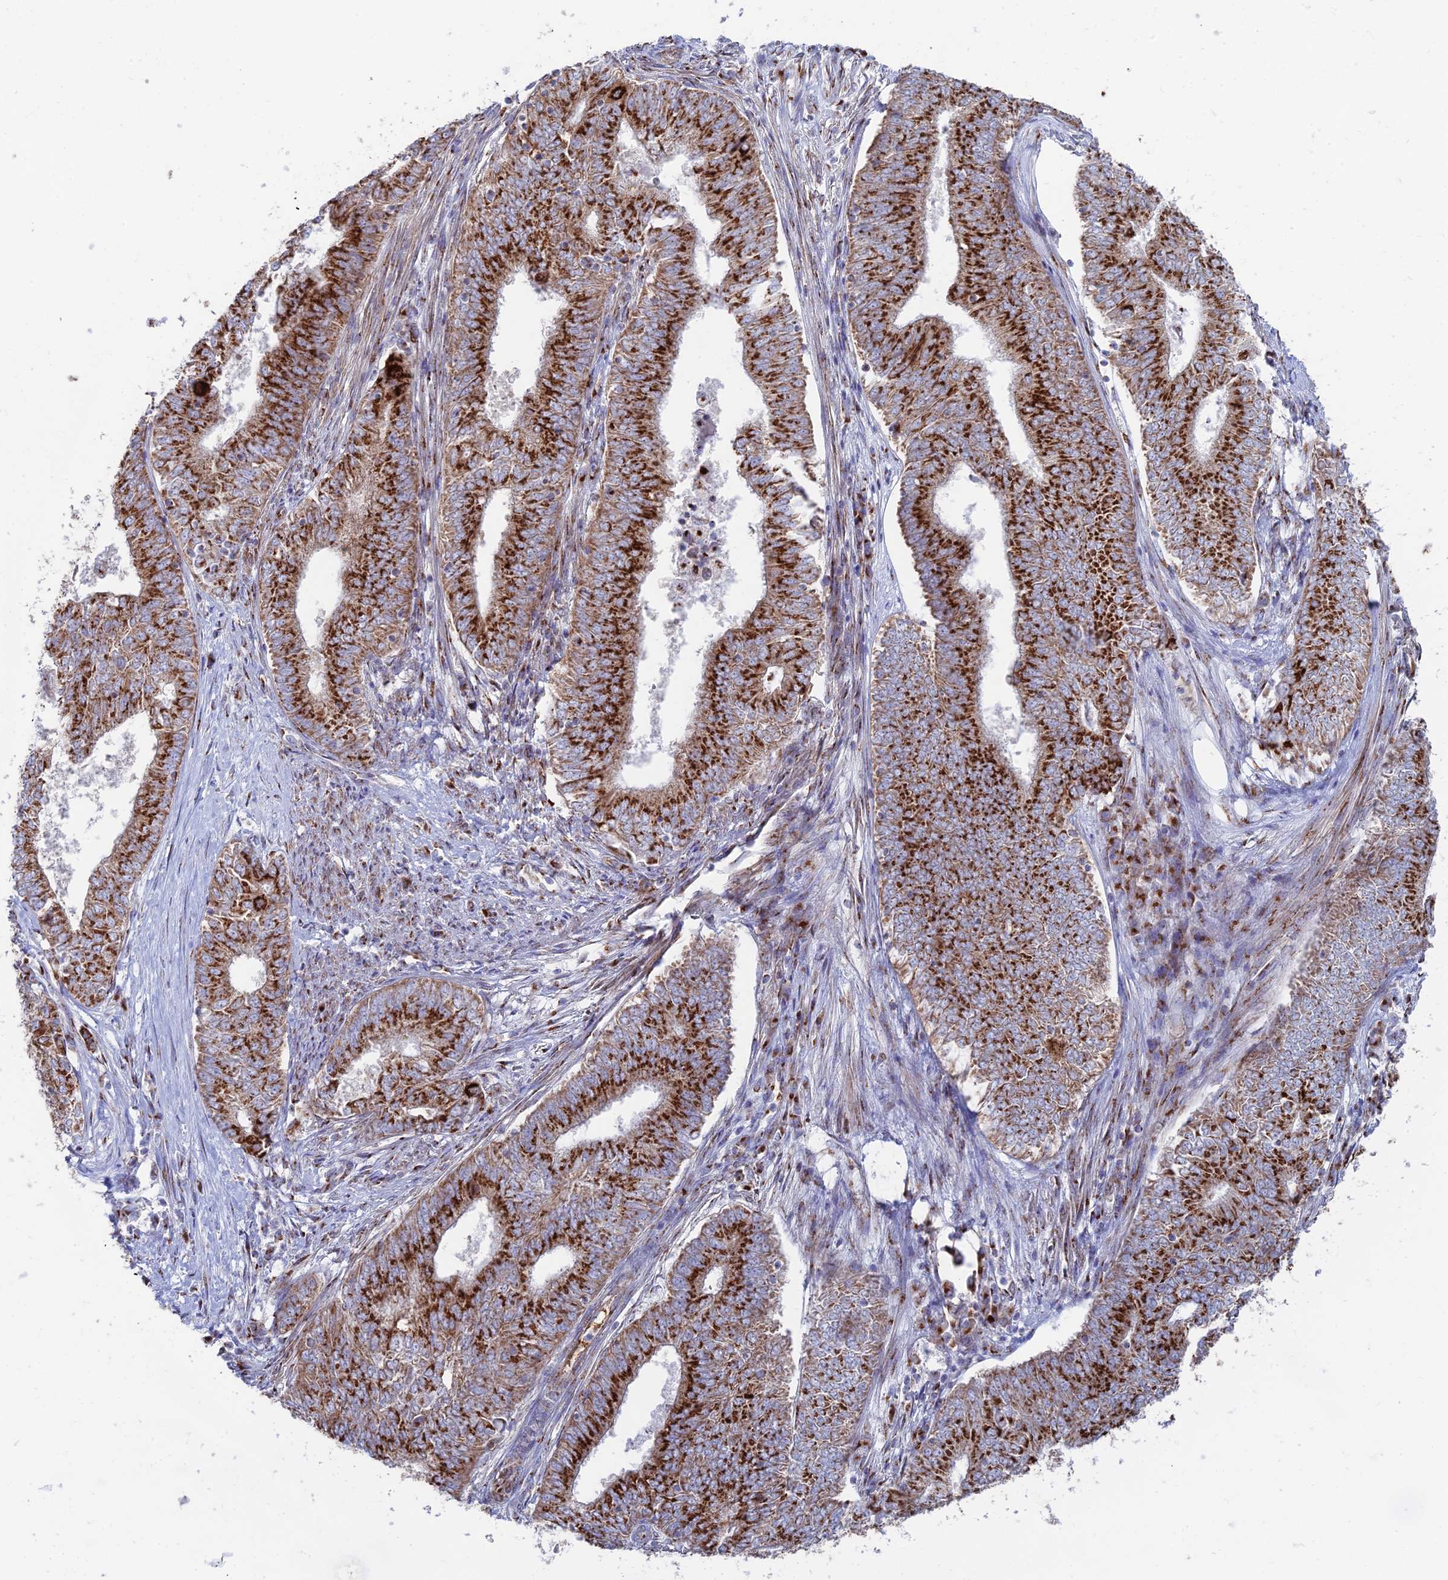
{"staining": {"intensity": "strong", "quantity": ">75%", "location": "cytoplasmic/membranous"}, "tissue": "endometrial cancer", "cell_type": "Tumor cells", "image_type": "cancer", "snomed": [{"axis": "morphology", "description": "Adenocarcinoma, NOS"}, {"axis": "topography", "description": "Endometrium"}], "caption": "Human endometrial cancer (adenocarcinoma) stained for a protein (brown) displays strong cytoplasmic/membranous positive expression in about >75% of tumor cells.", "gene": "HS2ST1", "patient": {"sex": "female", "age": 62}}